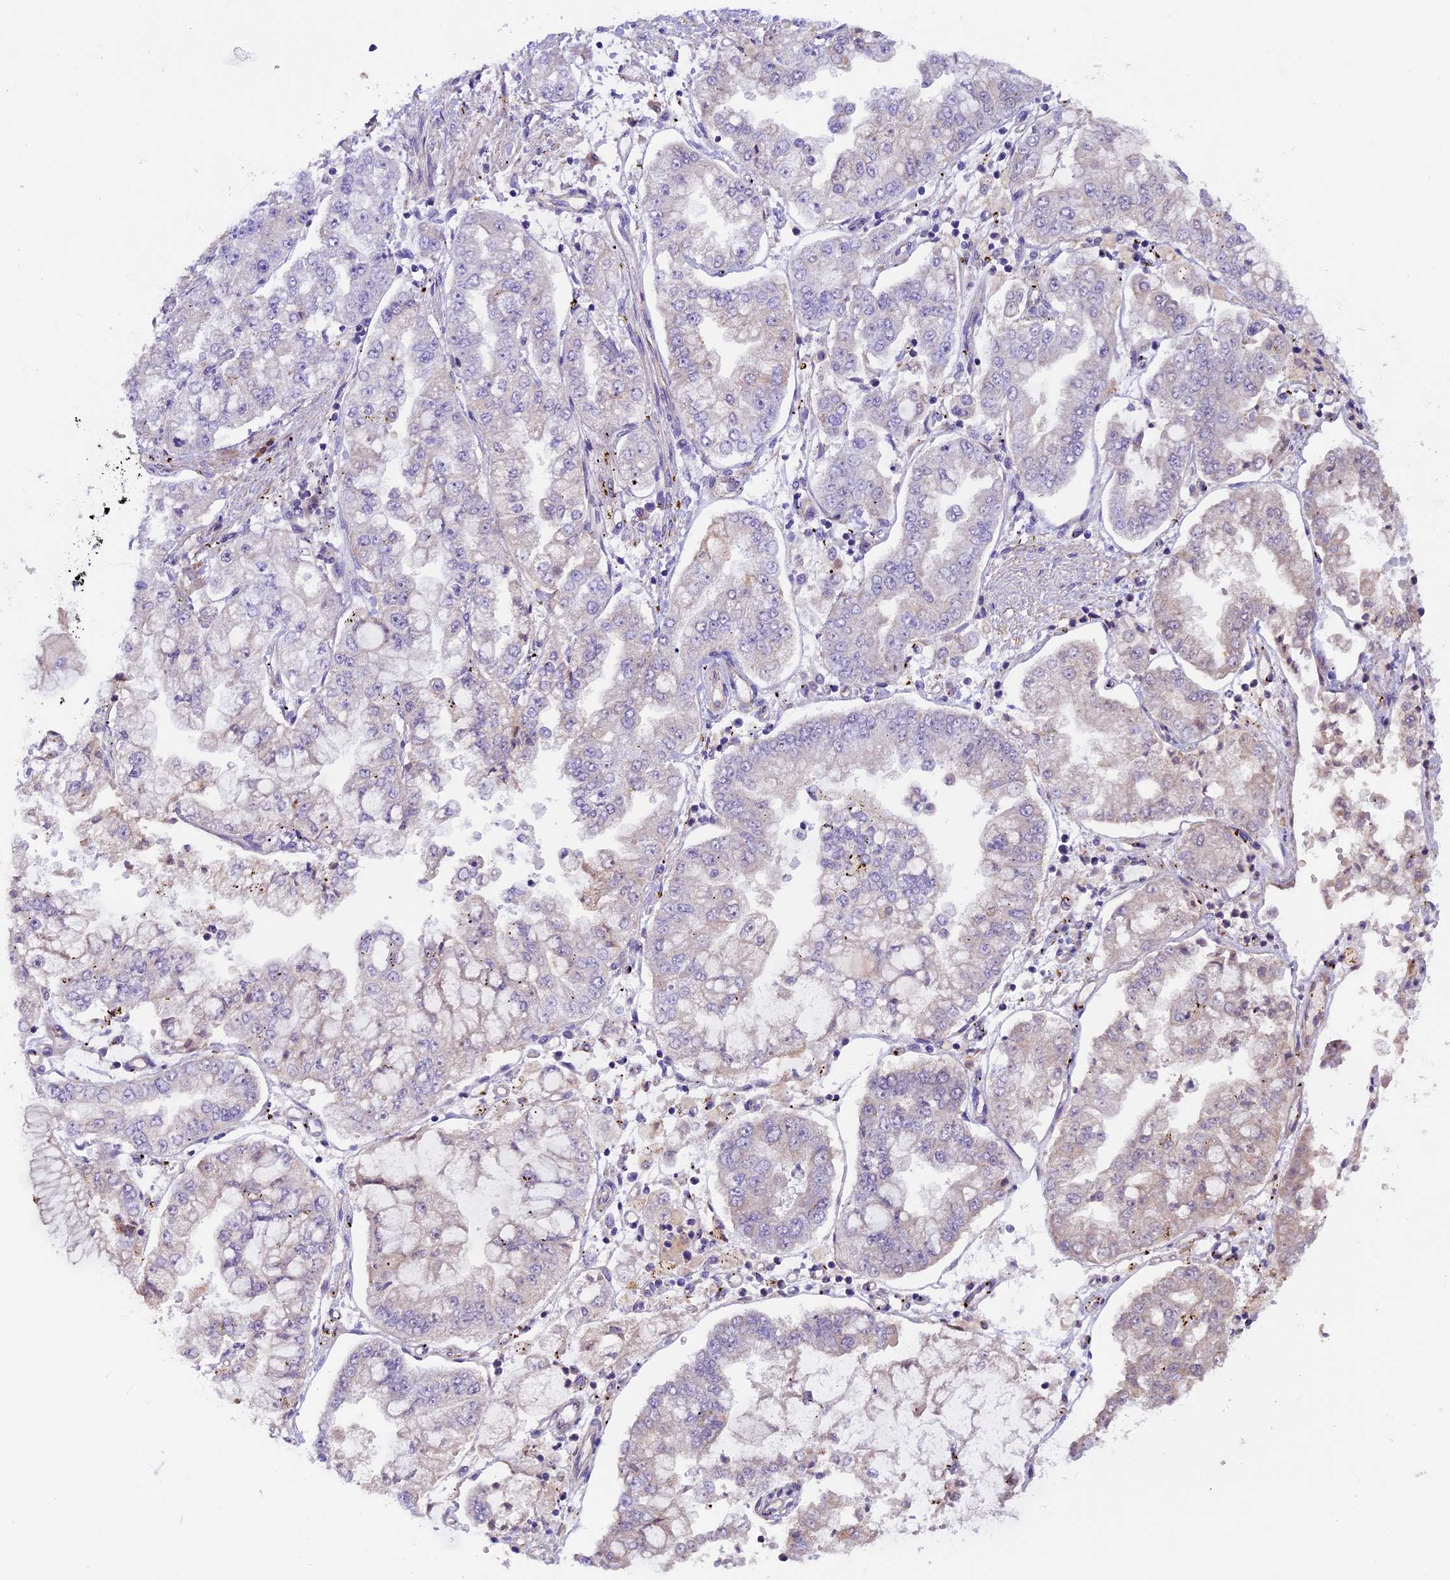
{"staining": {"intensity": "negative", "quantity": "none", "location": "none"}, "tissue": "stomach cancer", "cell_type": "Tumor cells", "image_type": "cancer", "snomed": [{"axis": "morphology", "description": "Adenocarcinoma, NOS"}, {"axis": "topography", "description": "Stomach"}], "caption": "There is no significant positivity in tumor cells of stomach cancer.", "gene": "CCDC32", "patient": {"sex": "male", "age": 76}}